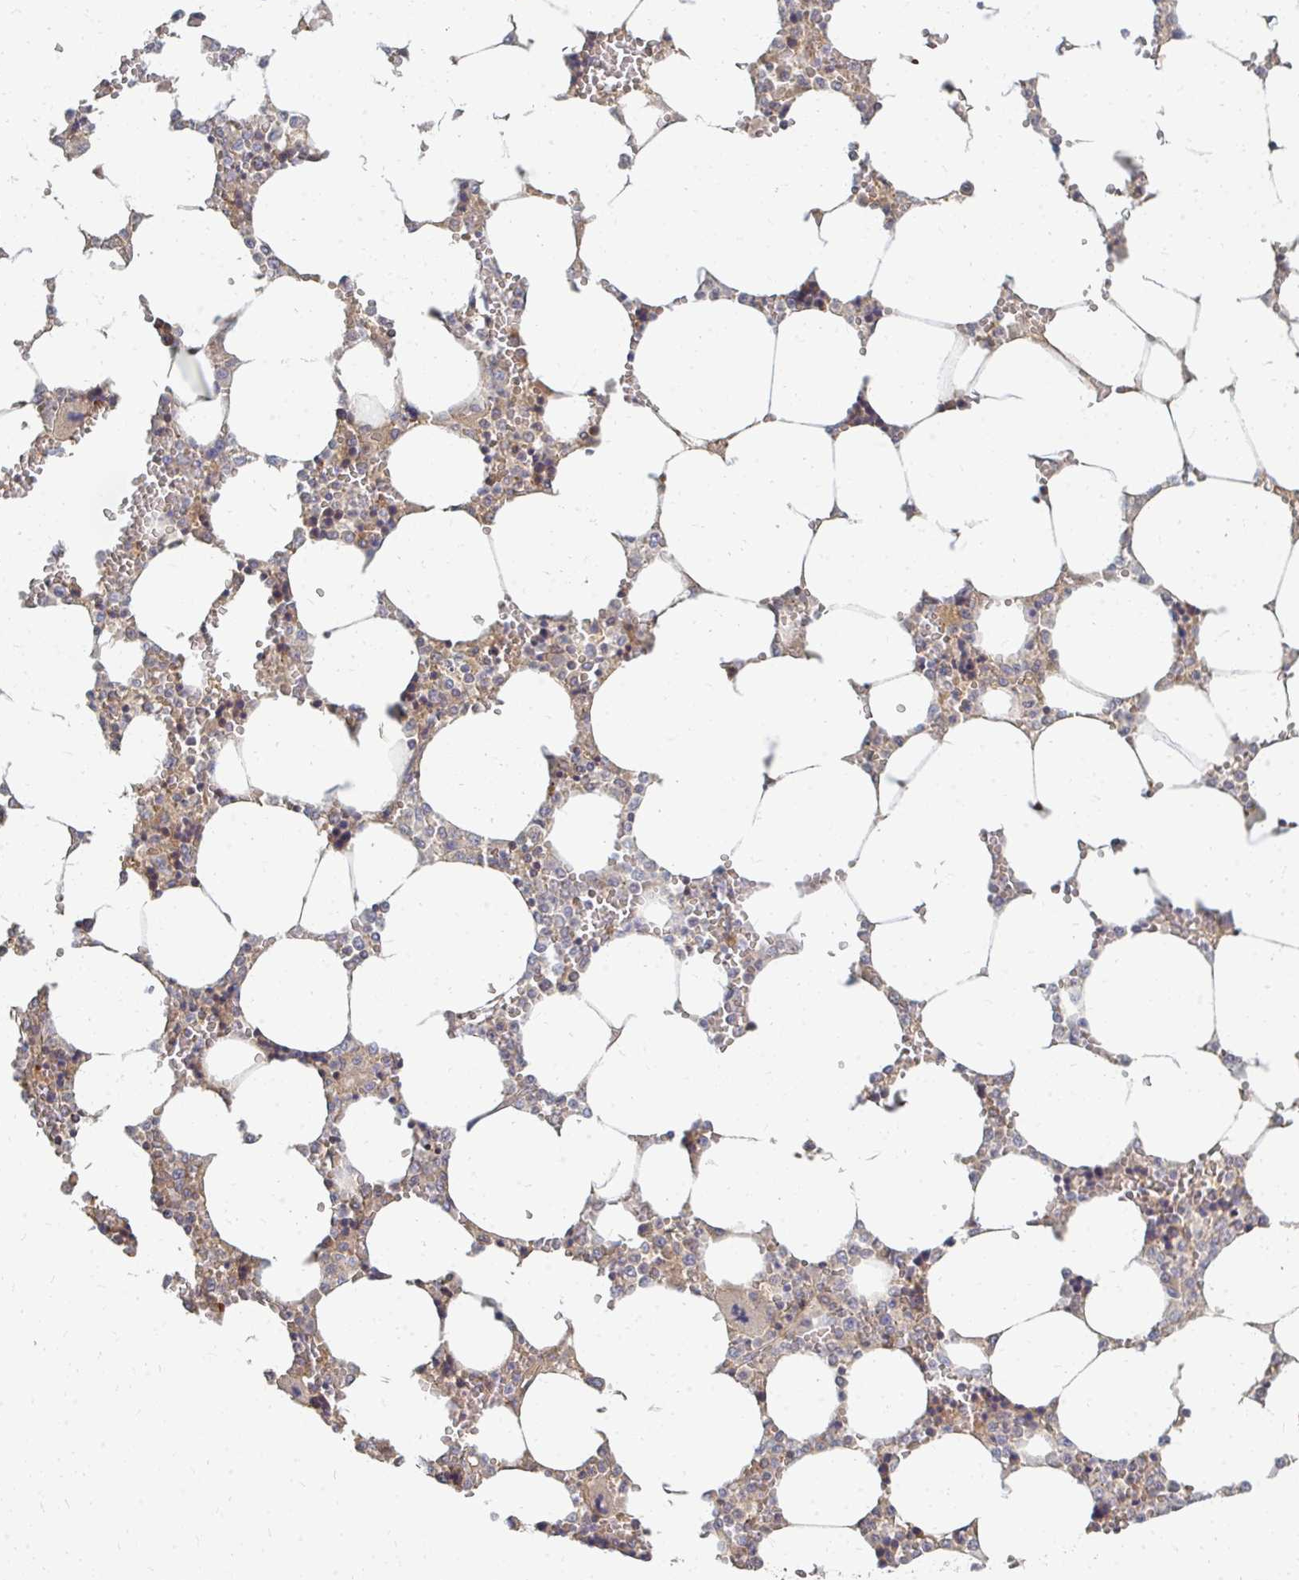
{"staining": {"intensity": "weak", "quantity": "<25%", "location": "cytoplasmic/membranous"}, "tissue": "bone marrow", "cell_type": "Hematopoietic cells", "image_type": "normal", "snomed": [{"axis": "morphology", "description": "Normal tissue, NOS"}, {"axis": "topography", "description": "Bone marrow"}], "caption": "The immunohistochemistry photomicrograph has no significant staining in hematopoietic cells of bone marrow. (DAB immunohistochemistry visualized using brightfield microscopy, high magnification).", "gene": "ZNF285", "patient": {"sex": "male", "age": 64}}